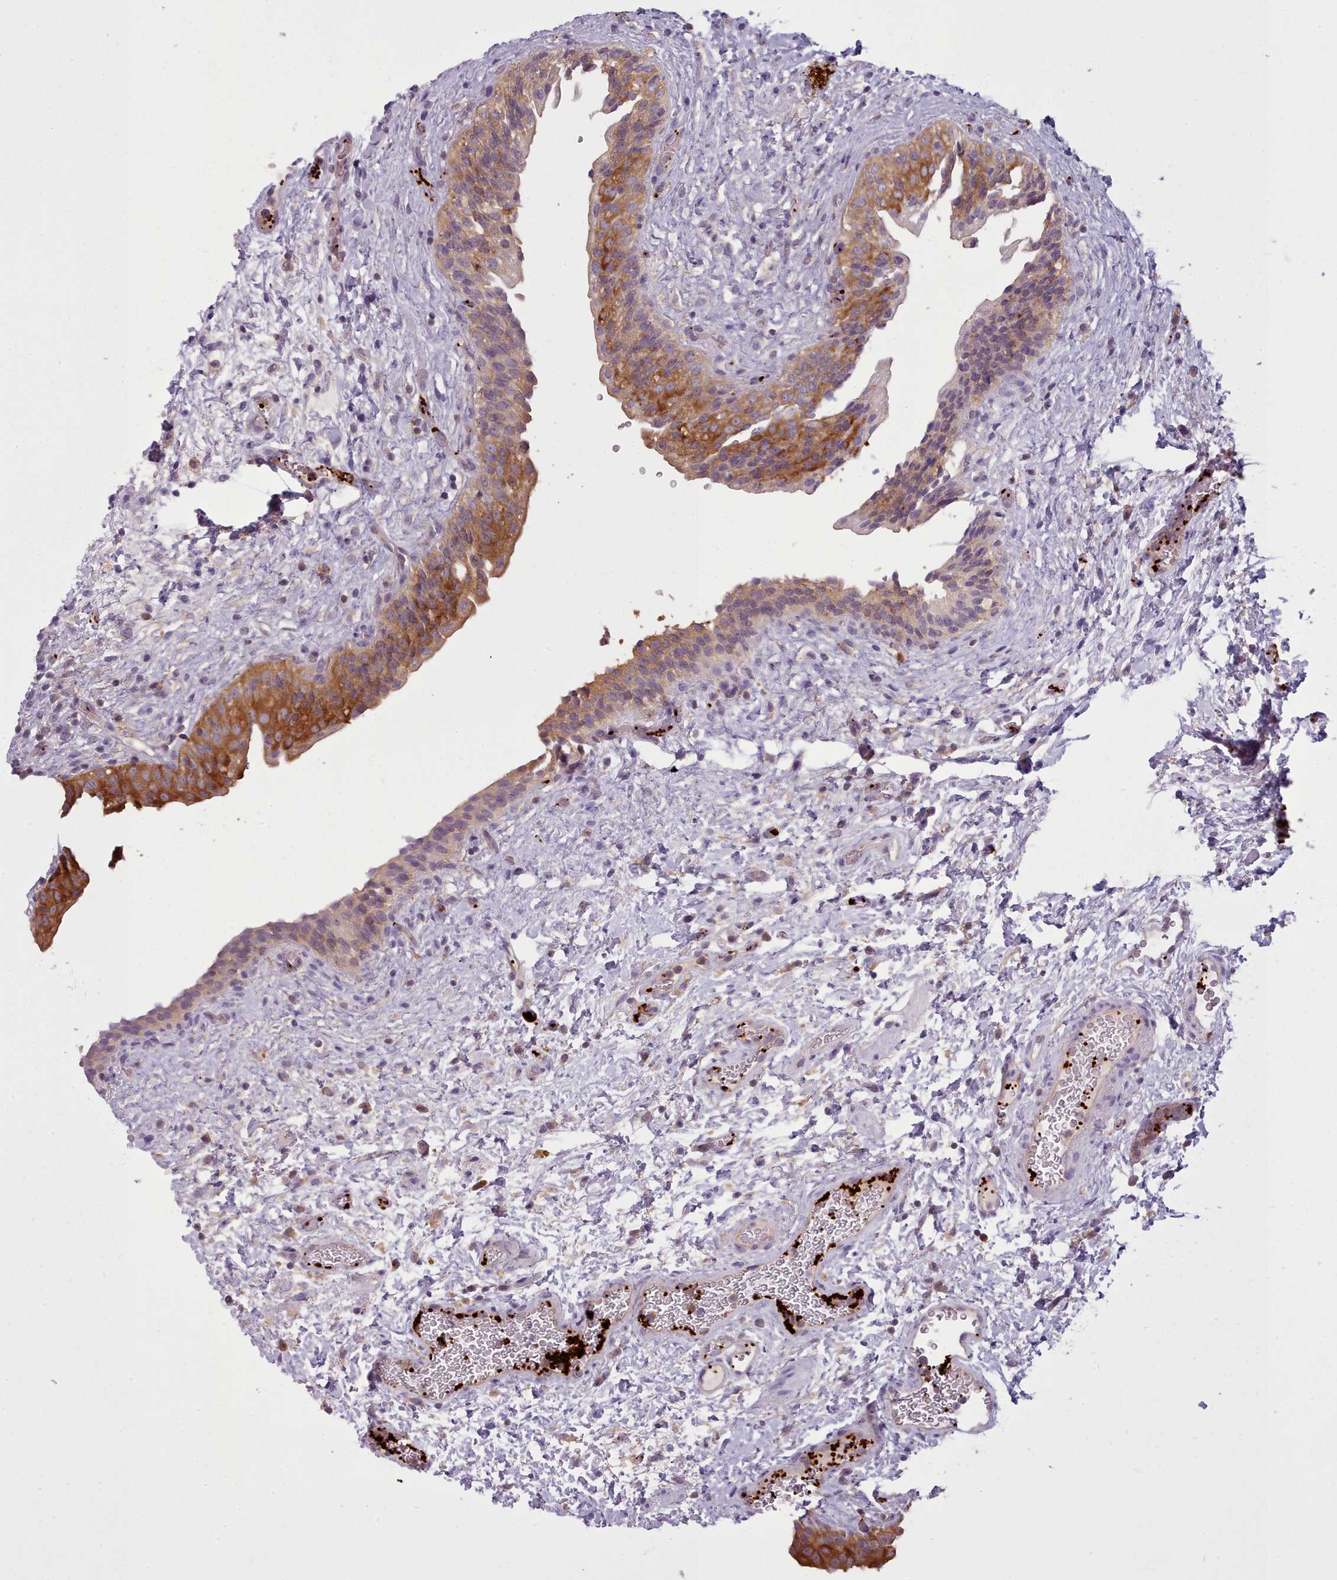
{"staining": {"intensity": "strong", "quantity": ">75%", "location": "cytoplasmic/membranous"}, "tissue": "urinary bladder", "cell_type": "Urothelial cells", "image_type": "normal", "snomed": [{"axis": "morphology", "description": "Normal tissue, NOS"}, {"axis": "topography", "description": "Urinary bladder"}], "caption": "Normal urinary bladder shows strong cytoplasmic/membranous staining in approximately >75% of urothelial cells.", "gene": "NDST2", "patient": {"sex": "male", "age": 69}}